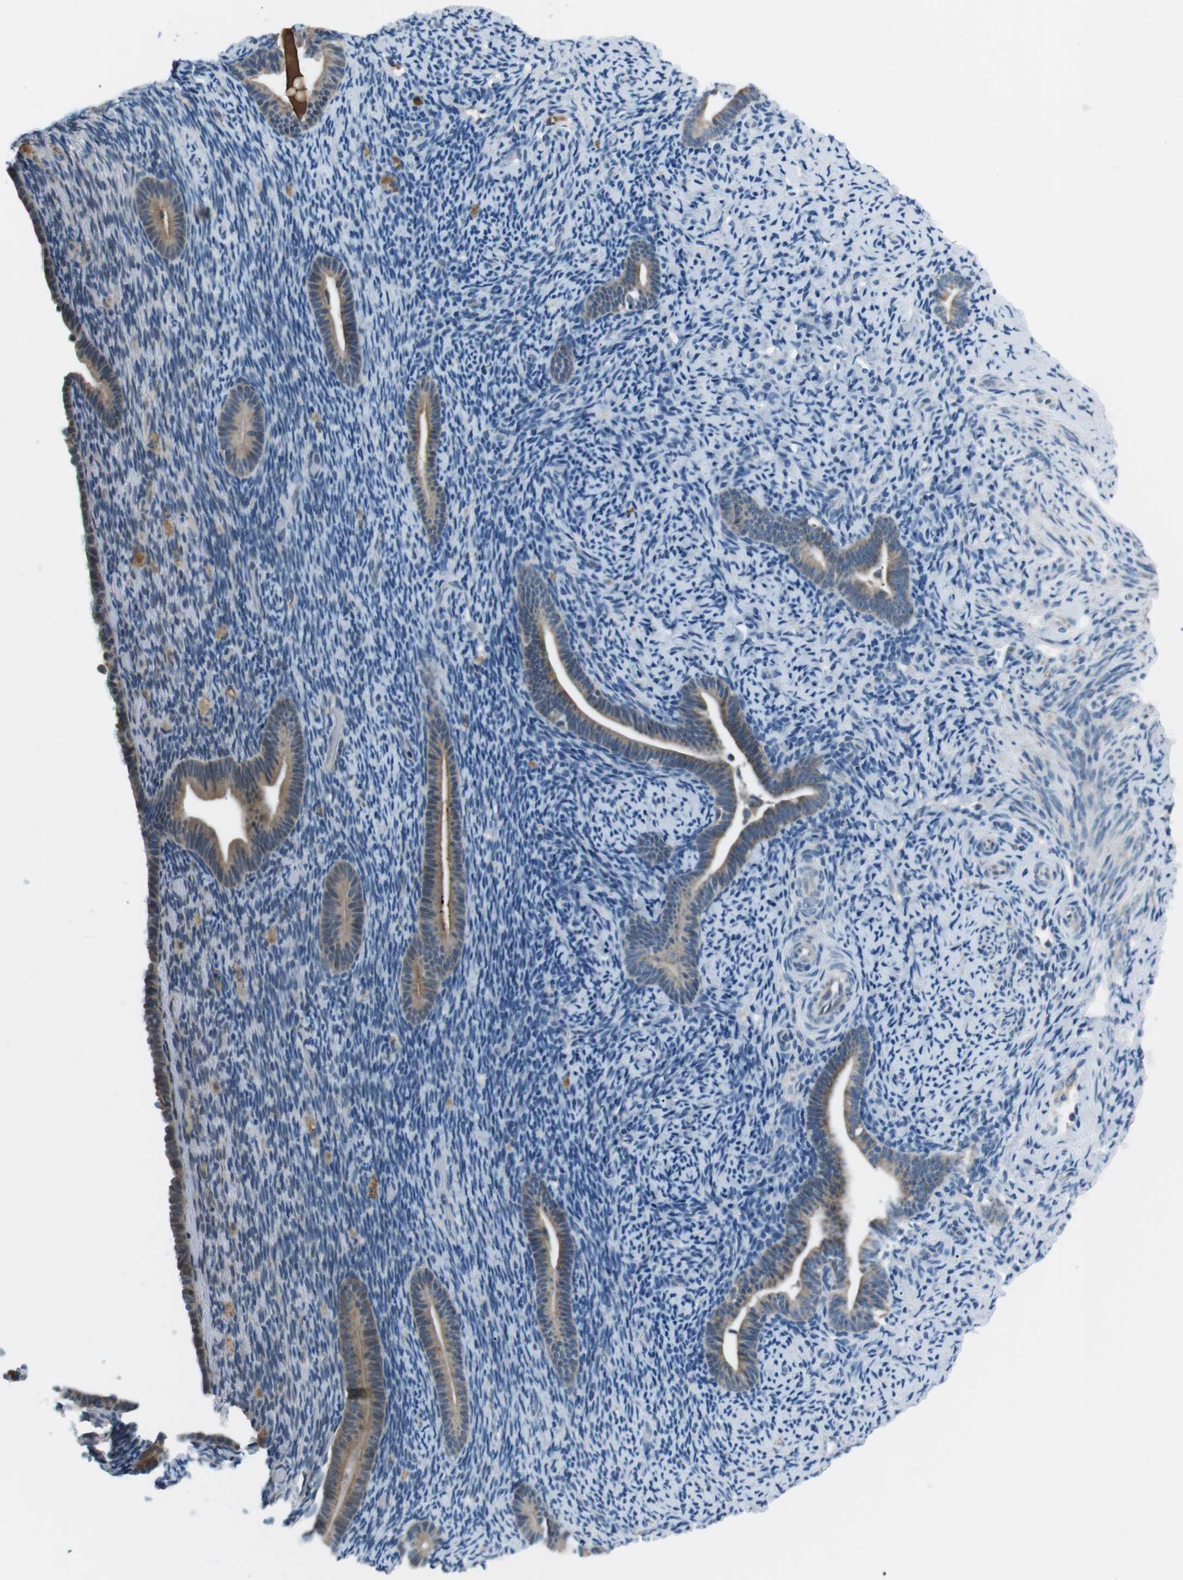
{"staining": {"intensity": "negative", "quantity": "none", "location": "none"}, "tissue": "endometrium", "cell_type": "Cells in endometrial stroma", "image_type": "normal", "snomed": [{"axis": "morphology", "description": "Normal tissue, NOS"}, {"axis": "topography", "description": "Endometrium"}], "caption": "IHC of benign endometrium reveals no positivity in cells in endometrial stroma.", "gene": "FAM3B", "patient": {"sex": "female", "age": 51}}